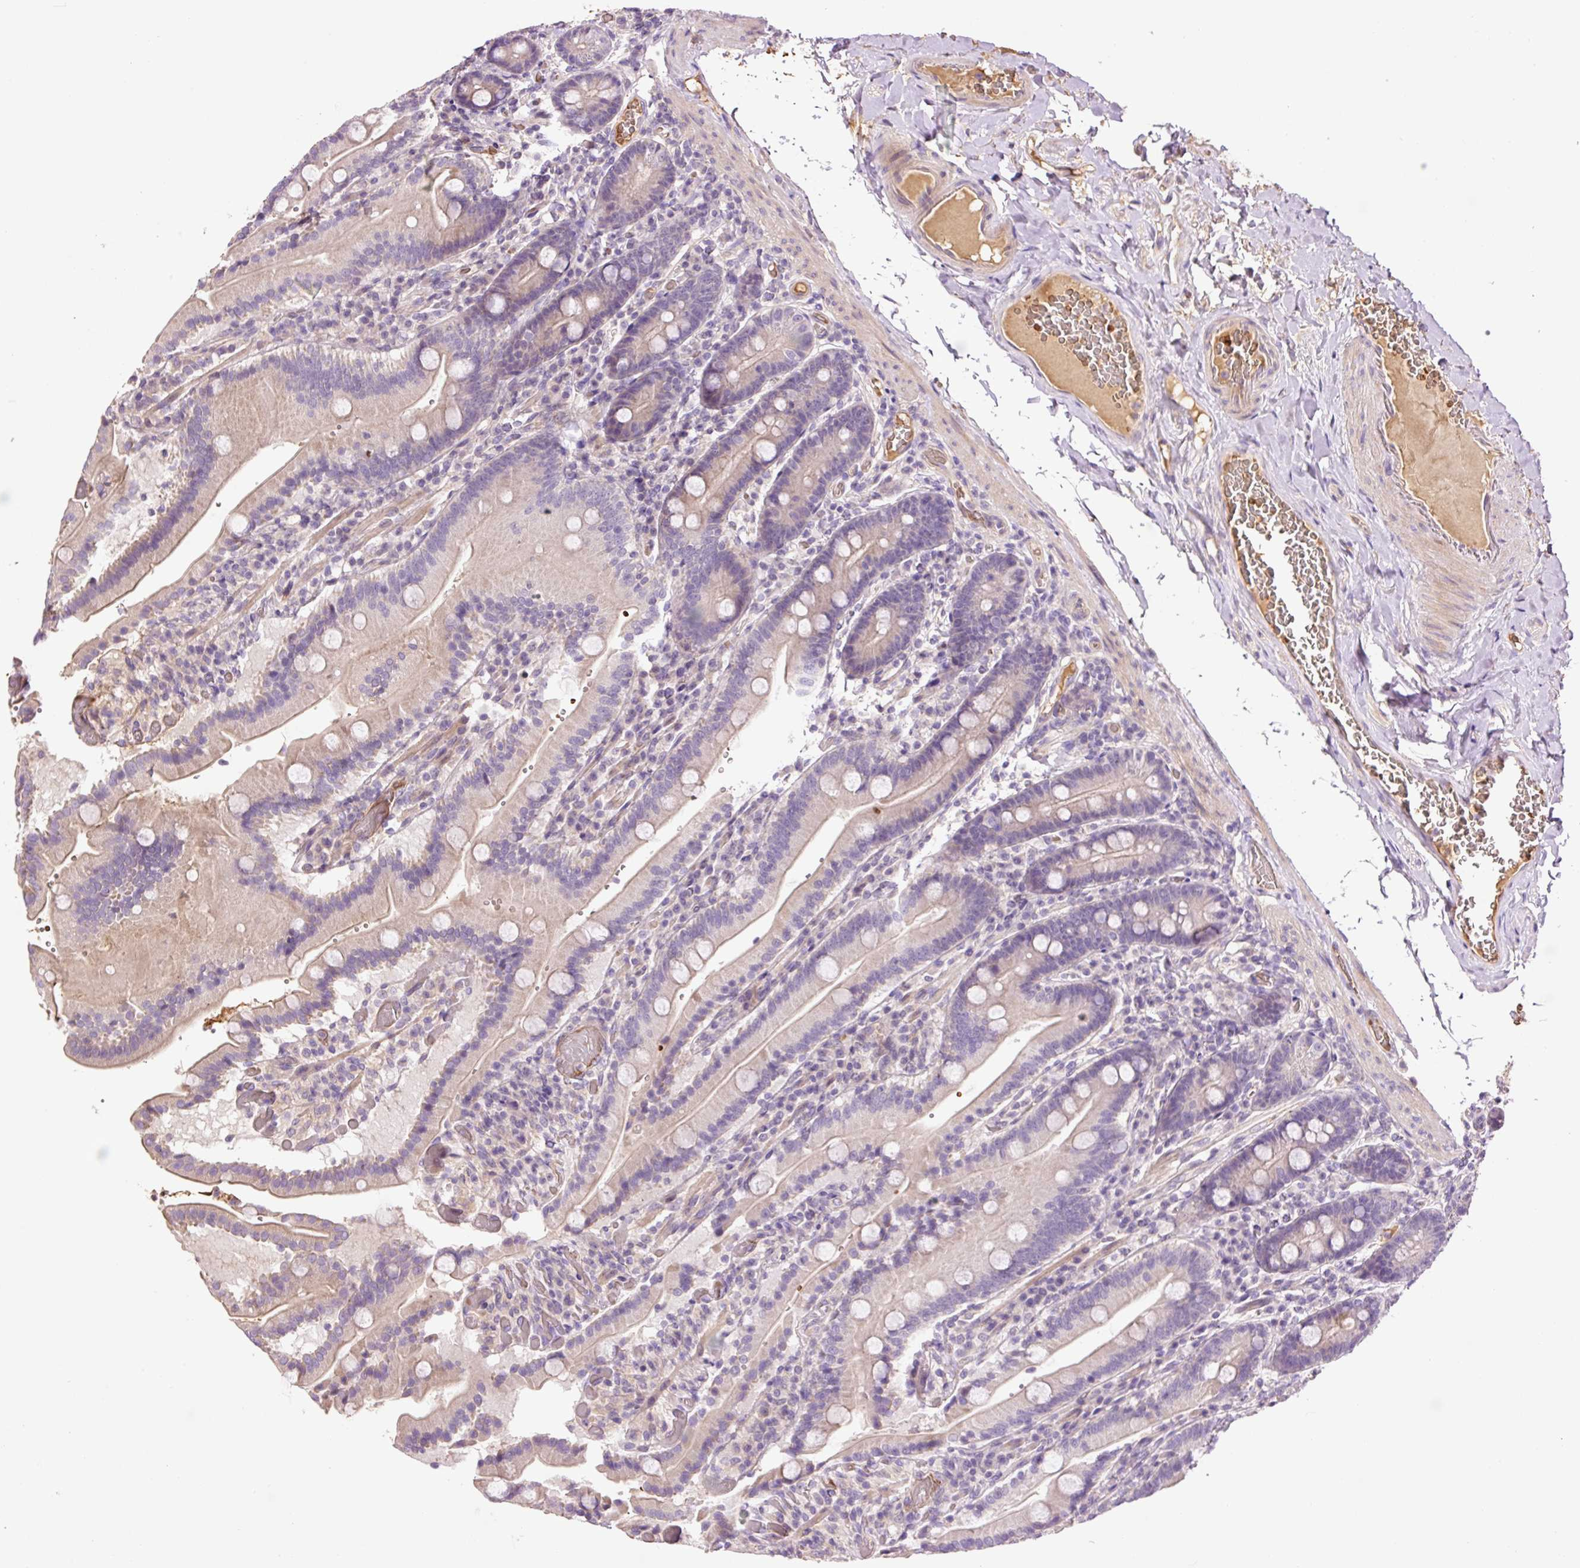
{"staining": {"intensity": "weak", "quantity": "<25%", "location": "cytoplasmic/membranous"}, "tissue": "duodenum", "cell_type": "Glandular cells", "image_type": "normal", "snomed": [{"axis": "morphology", "description": "Normal tissue, NOS"}, {"axis": "topography", "description": "Duodenum"}], "caption": "A high-resolution histopathology image shows immunohistochemistry staining of unremarkable duodenum, which displays no significant staining in glandular cells.", "gene": "TMEM235", "patient": {"sex": "female", "age": 62}}